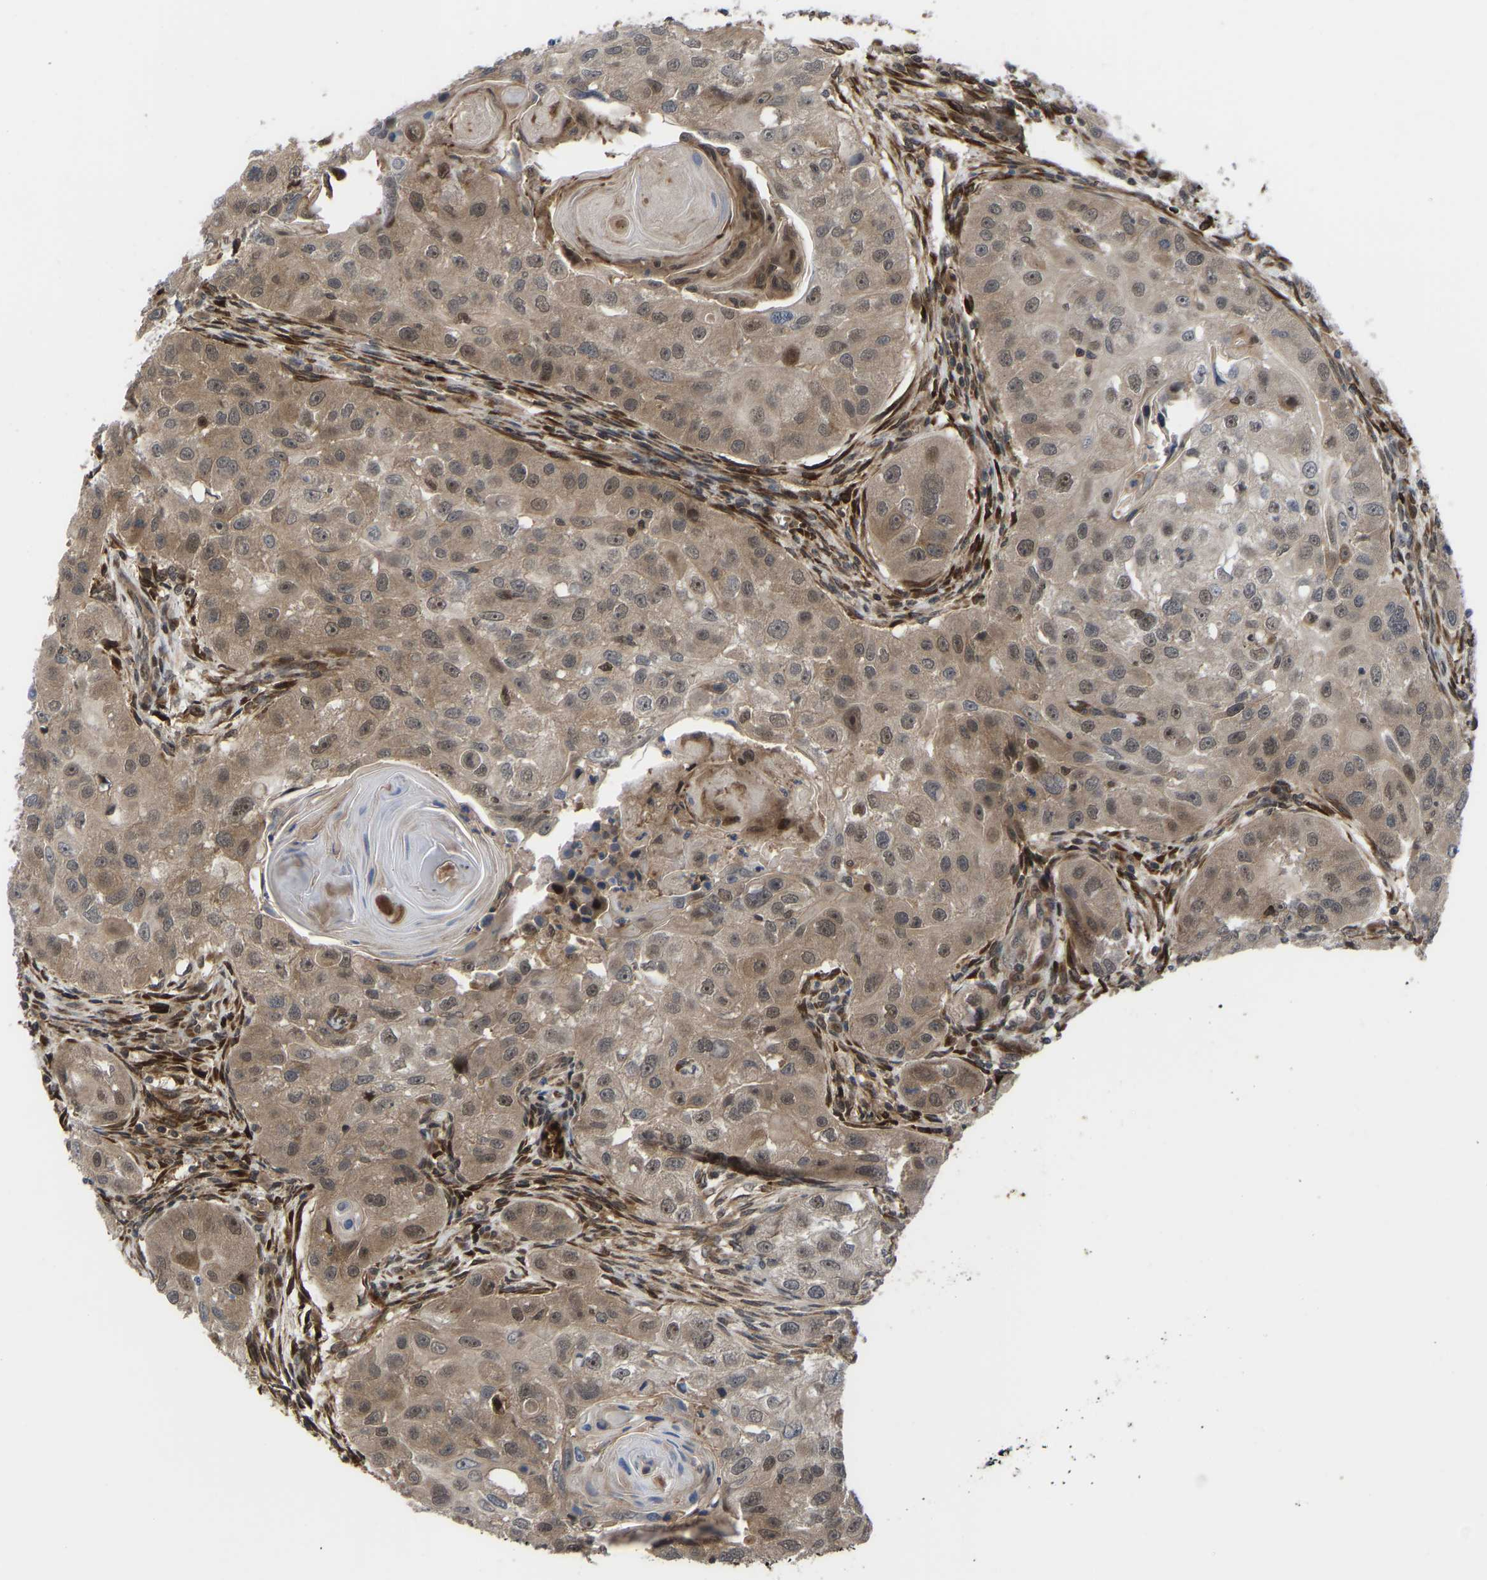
{"staining": {"intensity": "moderate", "quantity": ">75%", "location": "cytoplasmic/membranous,nuclear"}, "tissue": "head and neck cancer", "cell_type": "Tumor cells", "image_type": "cancer", "snomed": [{"axis": "morphology", "description": "Normal tissue, NOS"}, {"axis": "morphology", "description": "Squamous cell carcinoma, NOS"}, {"axis": "topography", "description": "Skeletal muscle"}, {"axis": "topography", "description": "Head-Neck"}], "caption": "A micrograph of squamous cell carcinoma (head and neck) stained for a protein reveals moderate cytoplasmic/membranous and nuclear brown staining in tumor cells. (IHC, brightfield microscopy, high magnification).", "gene": "CYP7B1", "patient": {"sex": "male", "age": 51}}